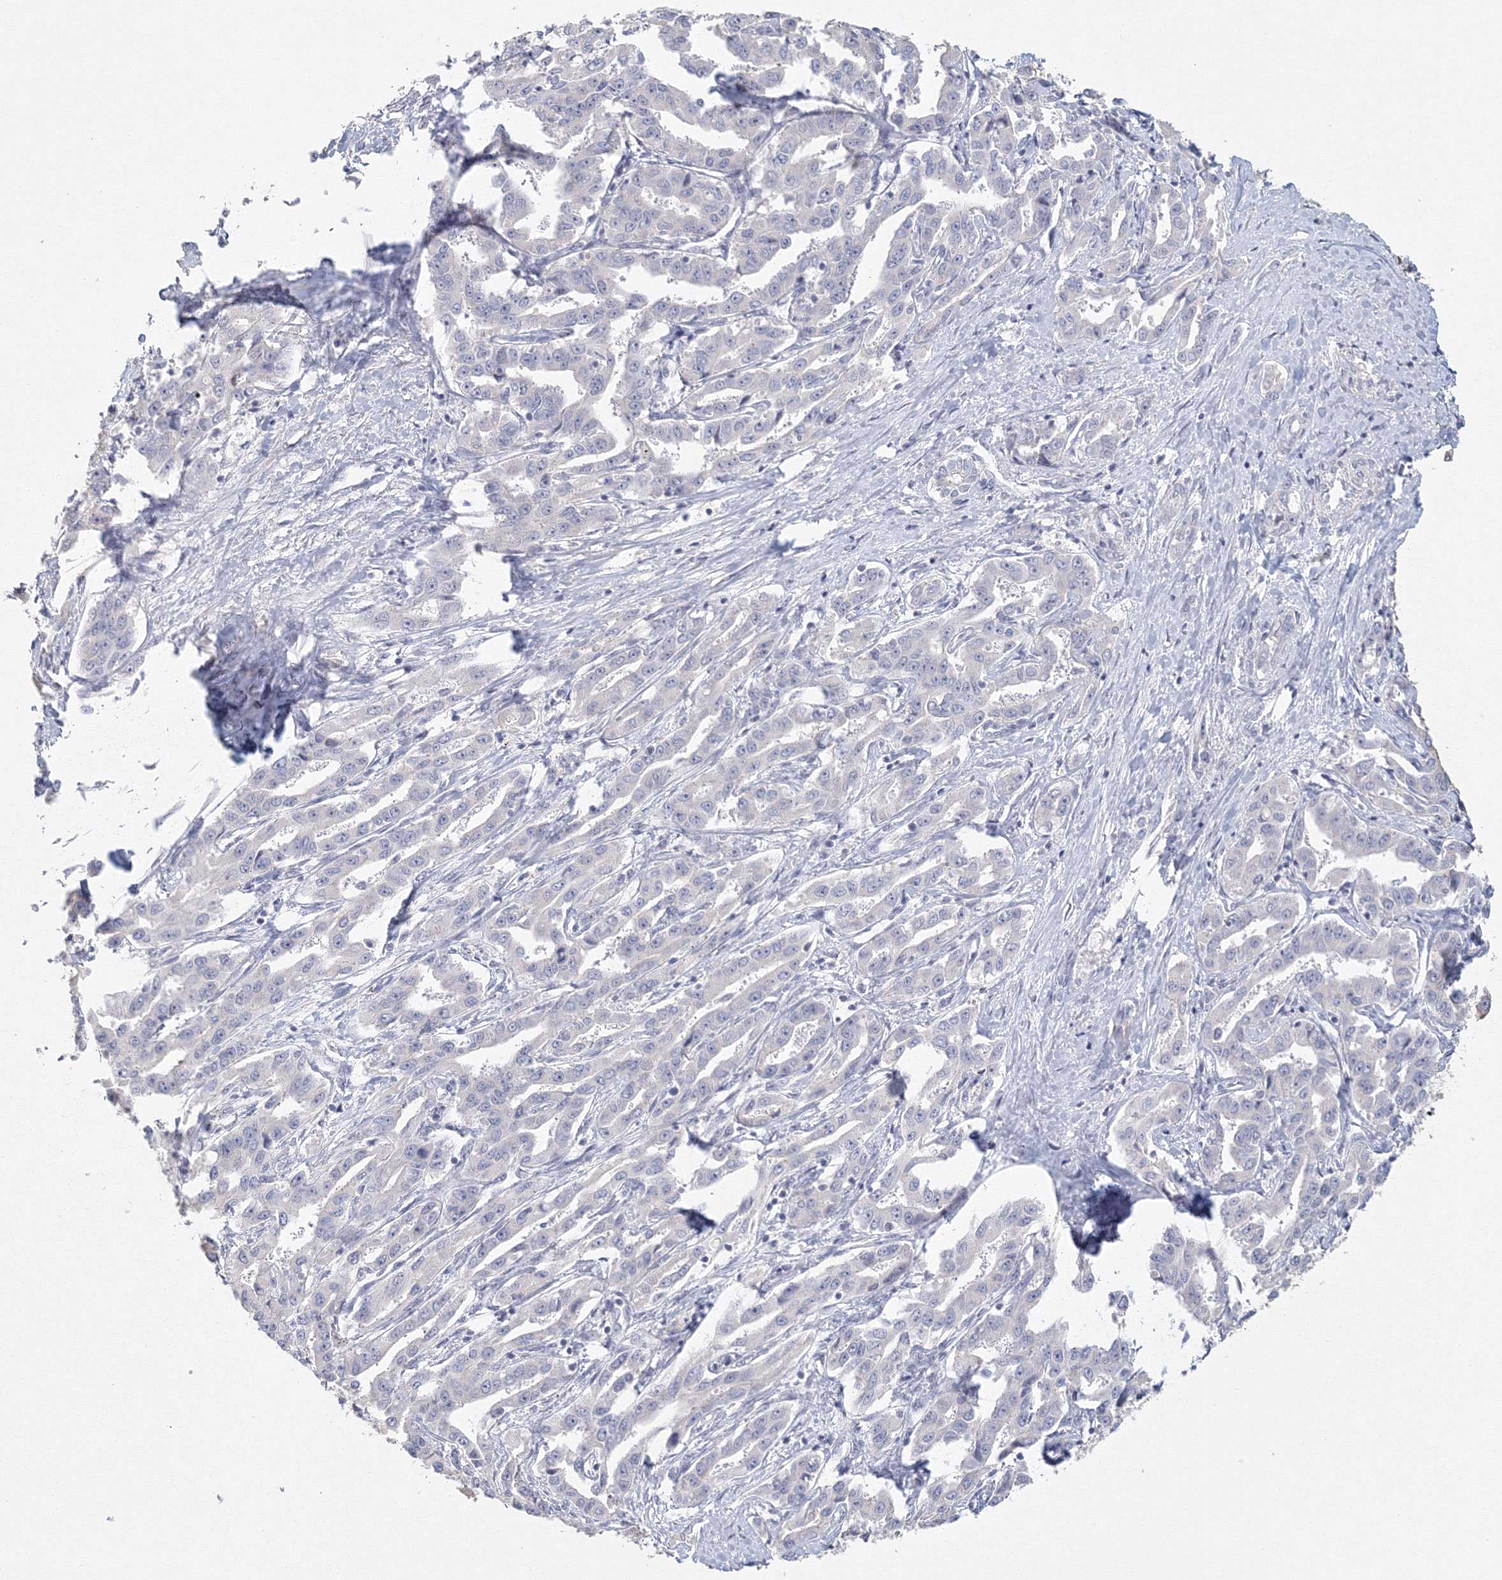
{"staining": {"intensity": "negative", "quantity": "none", "location": "none"}, "tissue": "liver cancer", "cell_type": "Tumor cells", "image_type": "cancer", "snomed": [{"axis": "morphology", "description": "Cholangiocarcinoma"}, {"axis": "topography", "description": "Liver"}], "caption": "This is an immunohistochemistry histopathology image of cholangiocarcinoma (liver). There is no positivity in tumor cells.", "gene": "TACC2", "patient": {"sex": "male", "age": 59}}